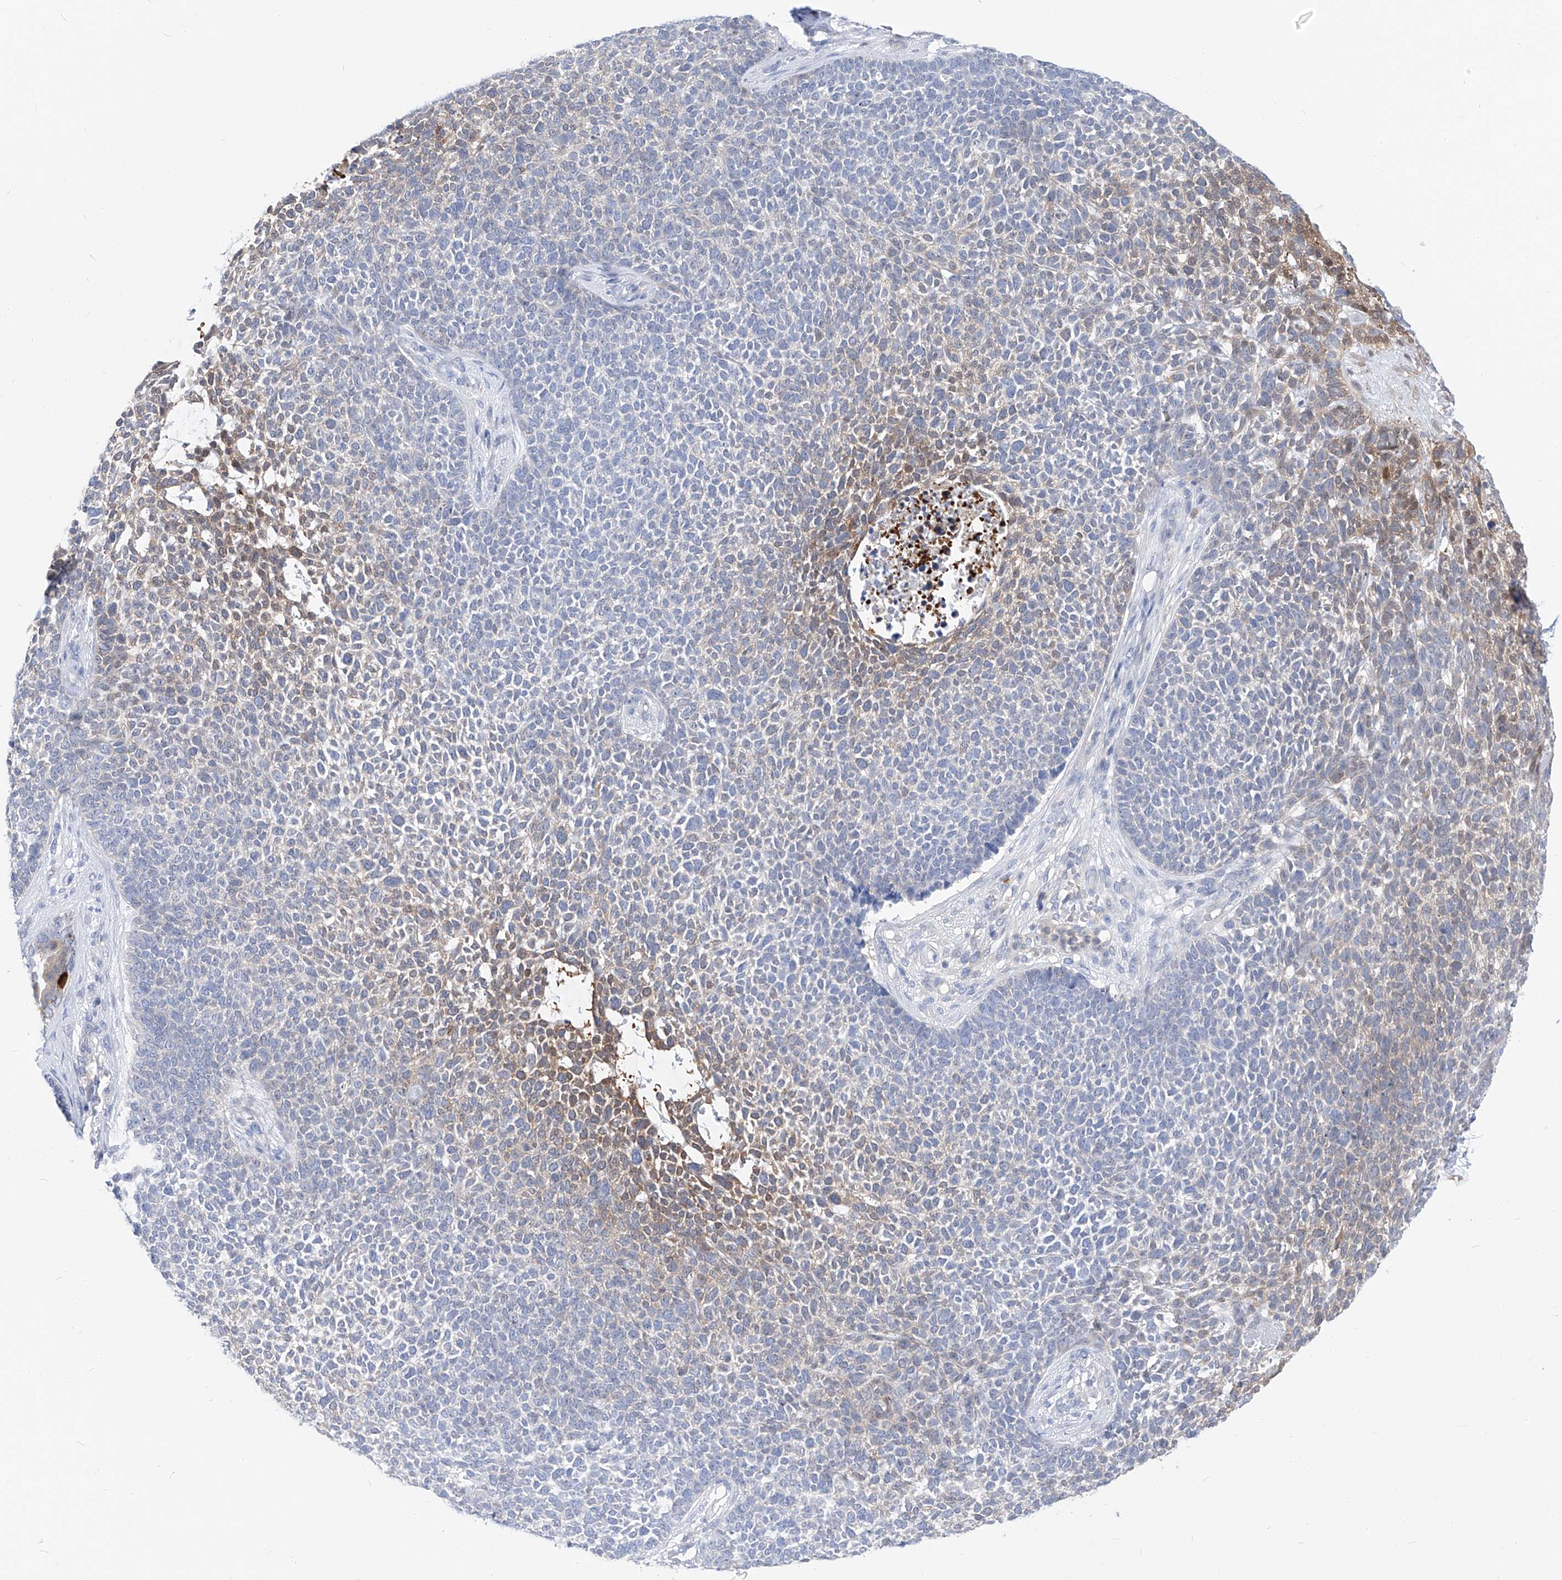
{"staining": {"intensity": "moderate", "quantity": "<25%", "location": "cytoplasmic/membranous"}, "tissue": "skin cancer", "cell_type": "Tumor cells", "image_type": "cancer", "snomed": [{"axis": "morphology", "description": "Basal cell carcinoma"}, {"axis": "topography", "description": "Skin"}], "caption": "Skin cancer (basal cell carcinoma) stained for a protein (brown) displays moderate cytoplasmic/membranous positive expression in about <25% of tumor cells.", "gene": "UFL1", "patient": {"sex": "female", "age": 84}}